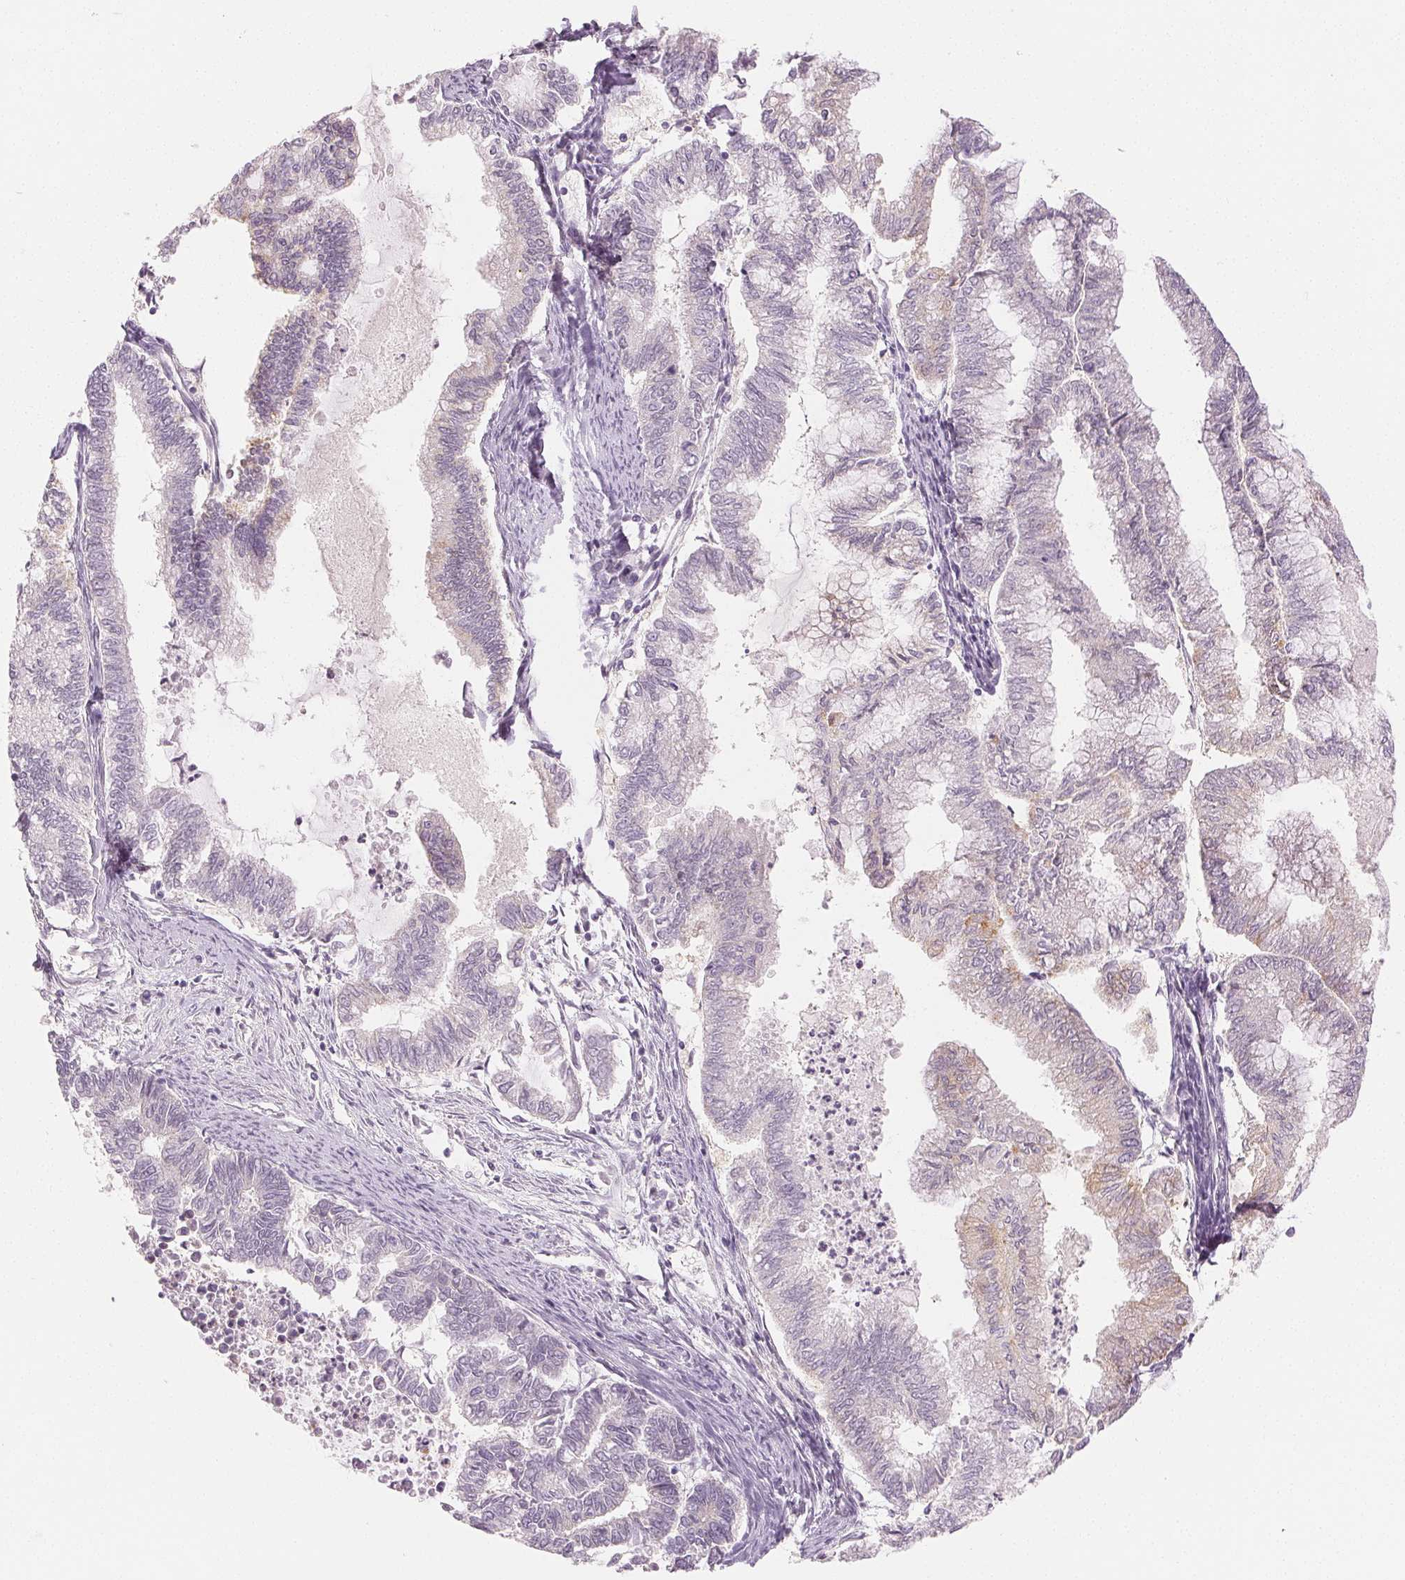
{"staining": {"intensity": "negative", "quantity": "none", "location": "none"}, "tissue": "endometrial cancer", "cell_type": "Tumor cells", "image_type": "cancer", "snomed": [{"axis": "morphology", "description": "Adenocarcinoma, NOS"}, {"axis": "topography", "description": "Endometrium"}], "caption": "IHC micrograph of endometrial cancer (adenocarcinoma) stained for a protein (brown), which displays no positivity in tumor cells.", "gene": "MAP1LC3A", "patient": {"sex": "female", "age": 79}}